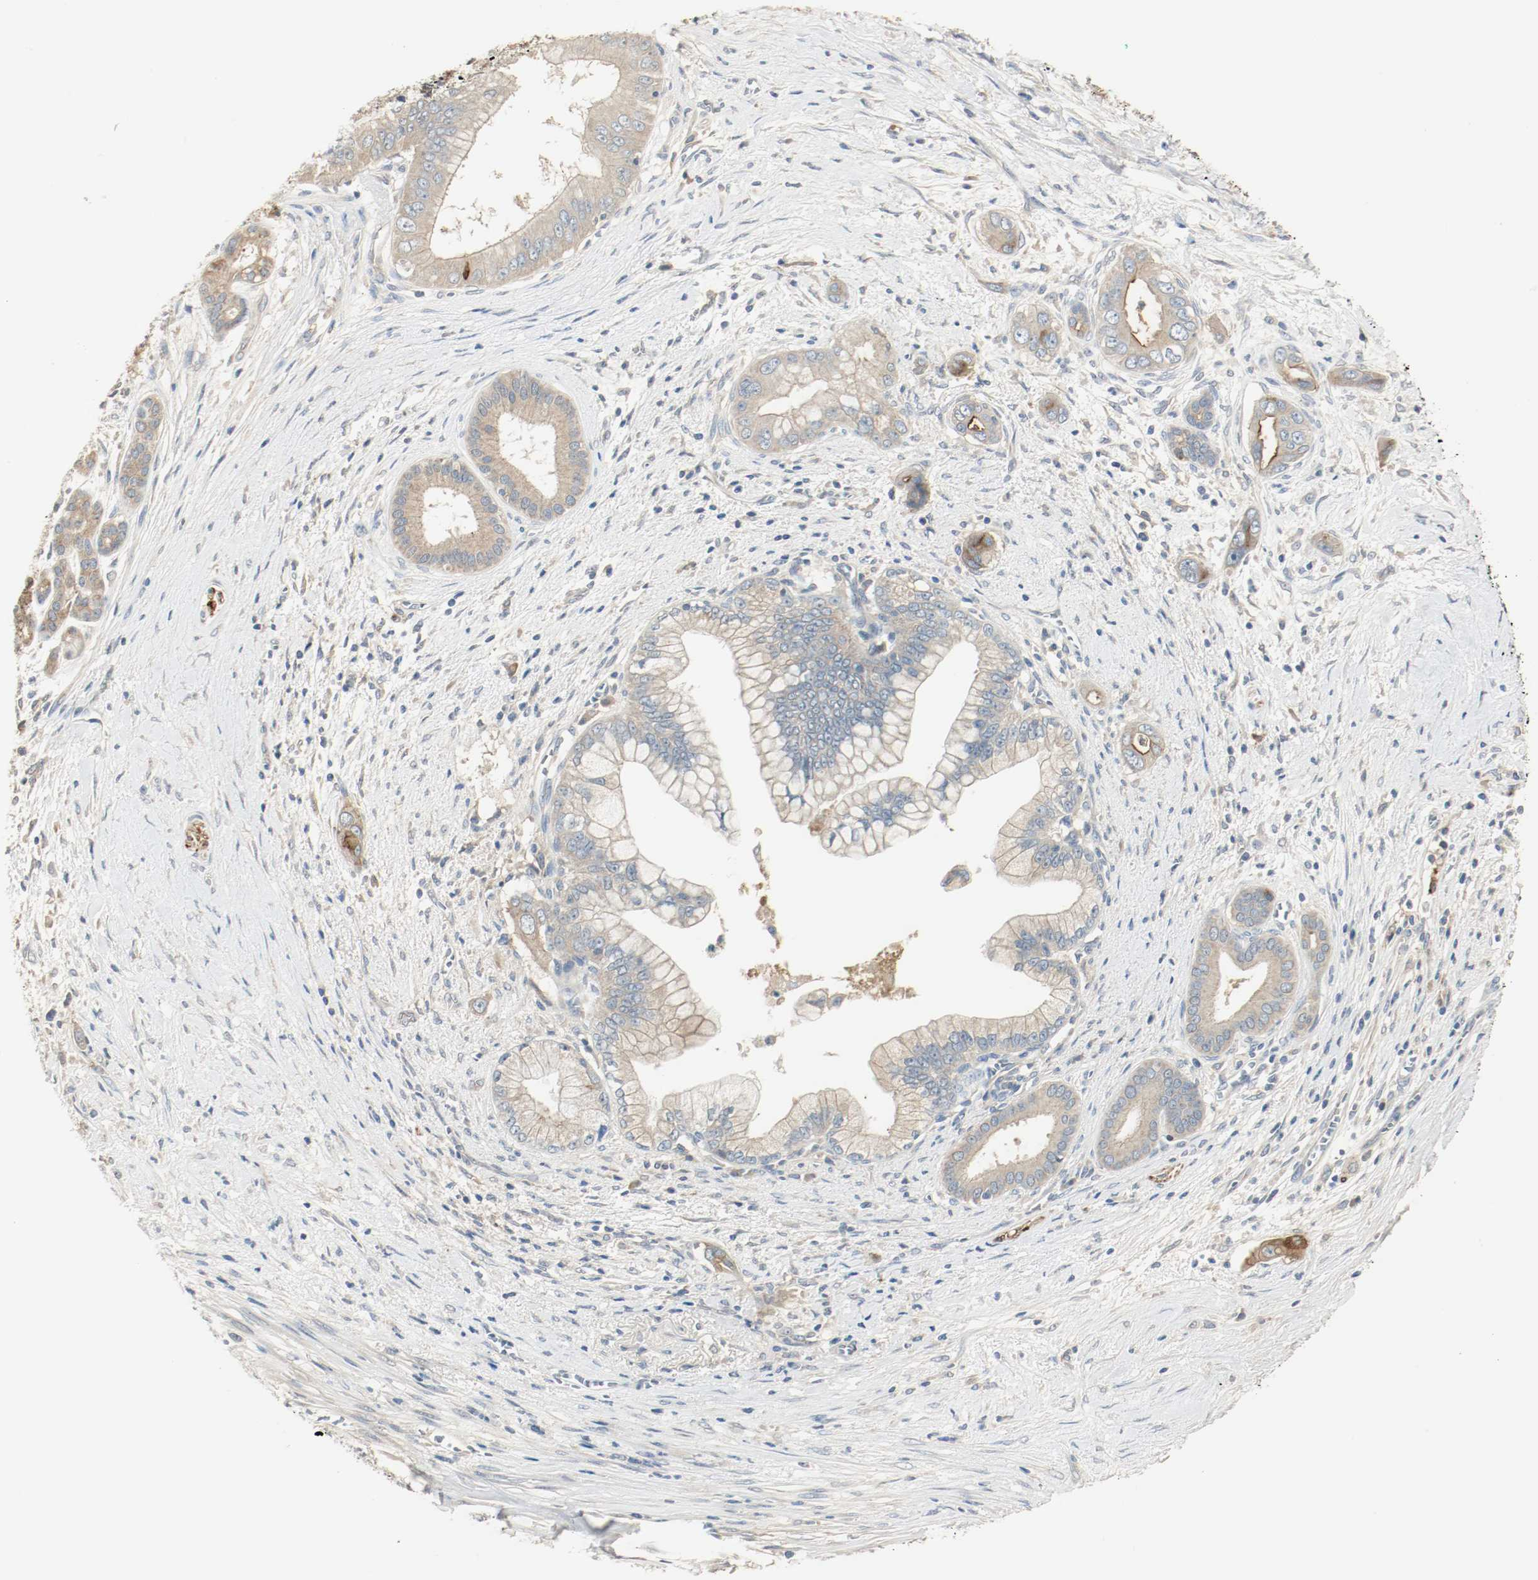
{"staining": {"intensity": "strong", "quantity": ">75%", "location": "cytoplasmic/membranous"}, "tissue": "pancreatic cancer", "cell_type": "Tumor cells", "image_type": "cancer", "snomed": [{"axis": "morphology", "description": "Adenocarcinoma, NOS"}, {"axis": "topography", "description": "Pancreas"}], "caption": "Pancreatic adenocarcinoma stained for a protein (brown) exhibits strong cytoplasmic/membranous positive staining in approximately >75% of tumor cells.", "gene": "MELTF", "patient": {"sex": "male", "age": 59}}